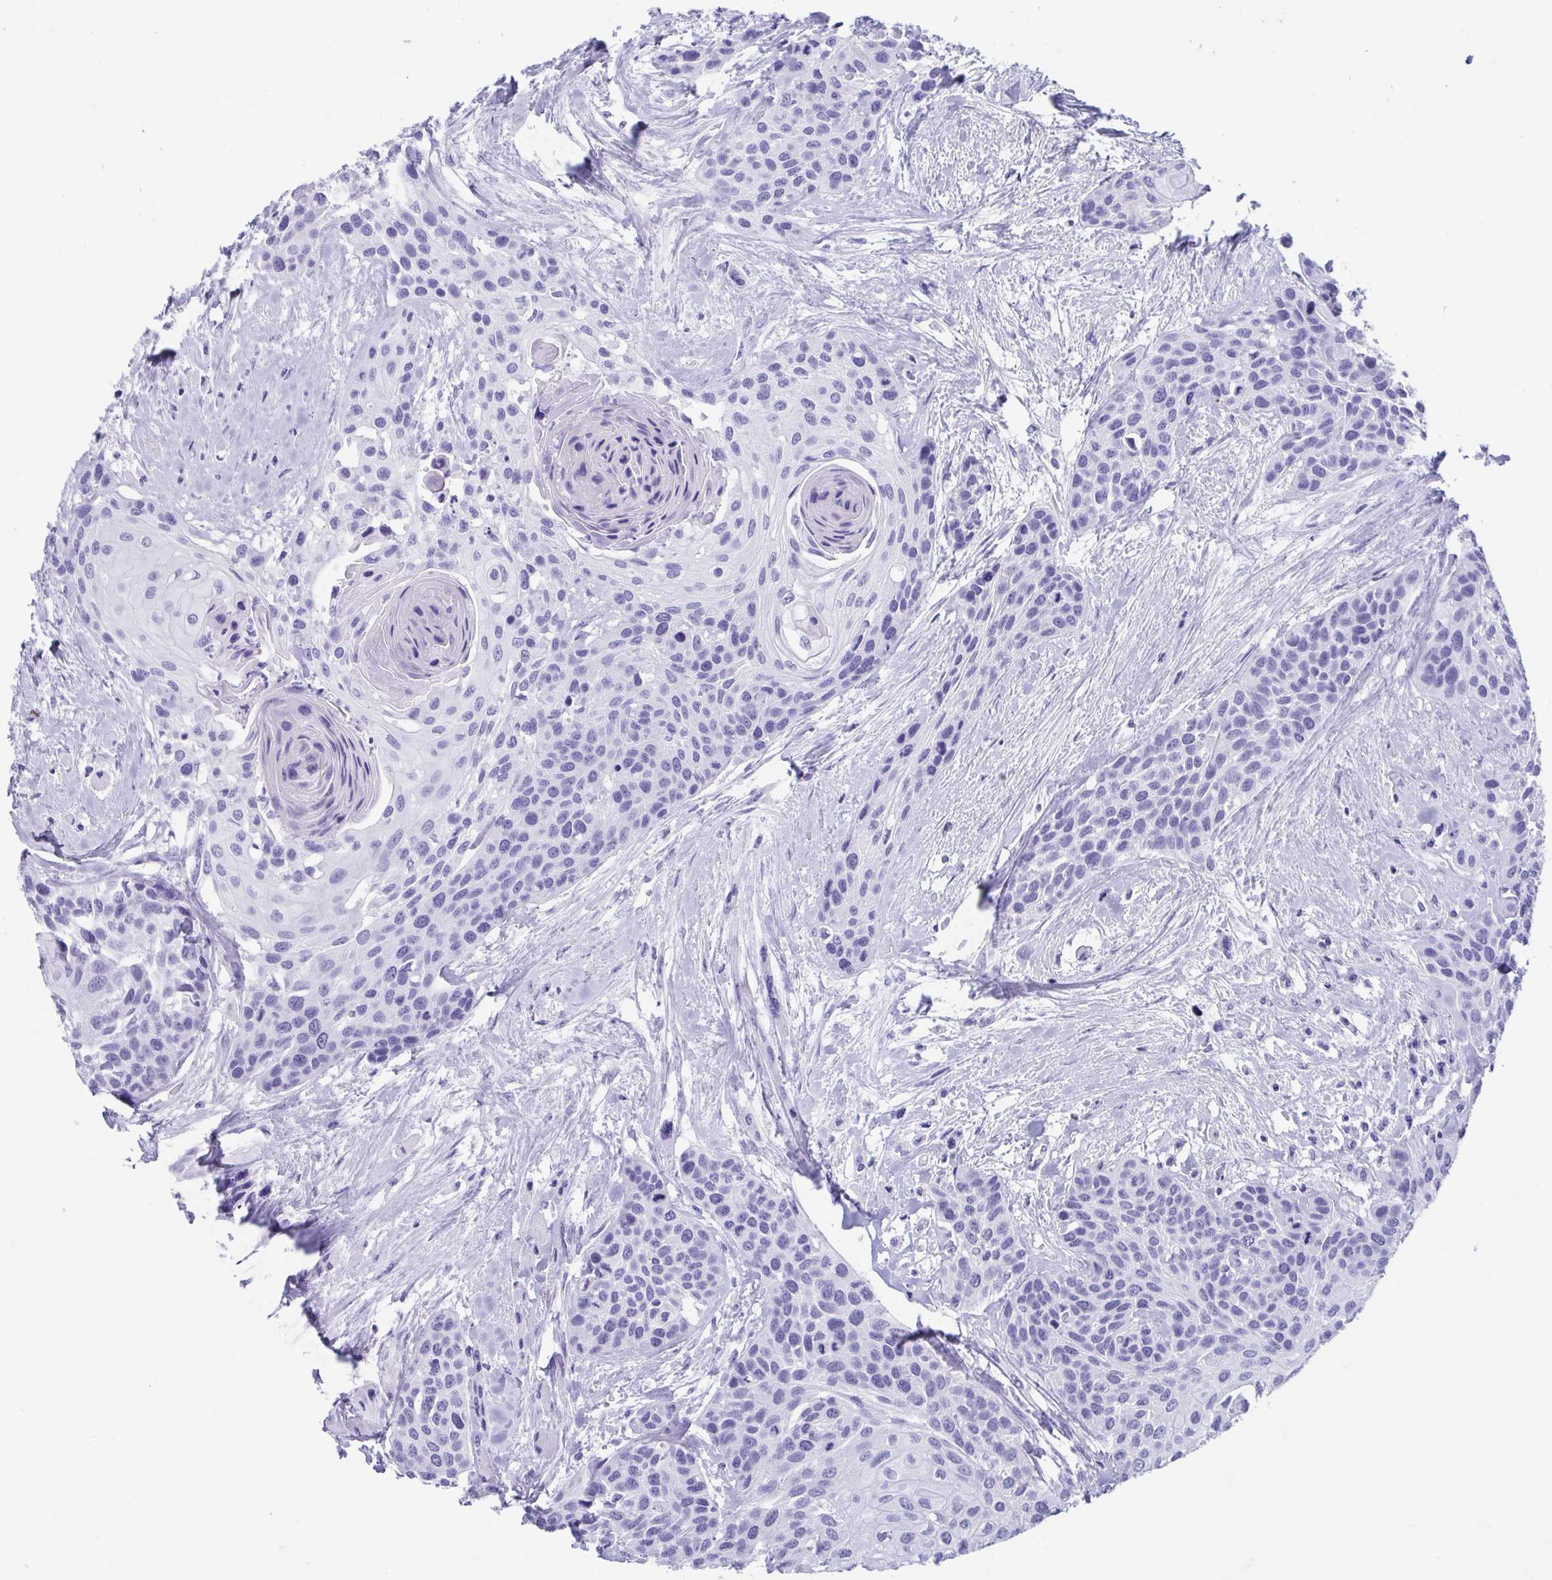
{"staining": {"intensity": "negative", "quantity": "none", "location": "none"}, "tissue": "head and neck cancer", "cell_type": "Tumor cells", "image_type": "cancer", "snomed": [{"axis": "morphology", "description": "Squamous cell carcinoma, NOS"}, {"axis": "topography", "description": "Head-Neck"}], "caption": "The immunohistochemistry micrograph has no significant staining in tumor cells of head and neck cancer (squamous cell carcinoma) tissue. (Brightfield microscopy of DAB (3,3'-diaminobenzidine) immunohistochemistry (IHC) at high magnification).", "gene": "TMEM35A", "patient": {"sex": "female", "age": 50}}